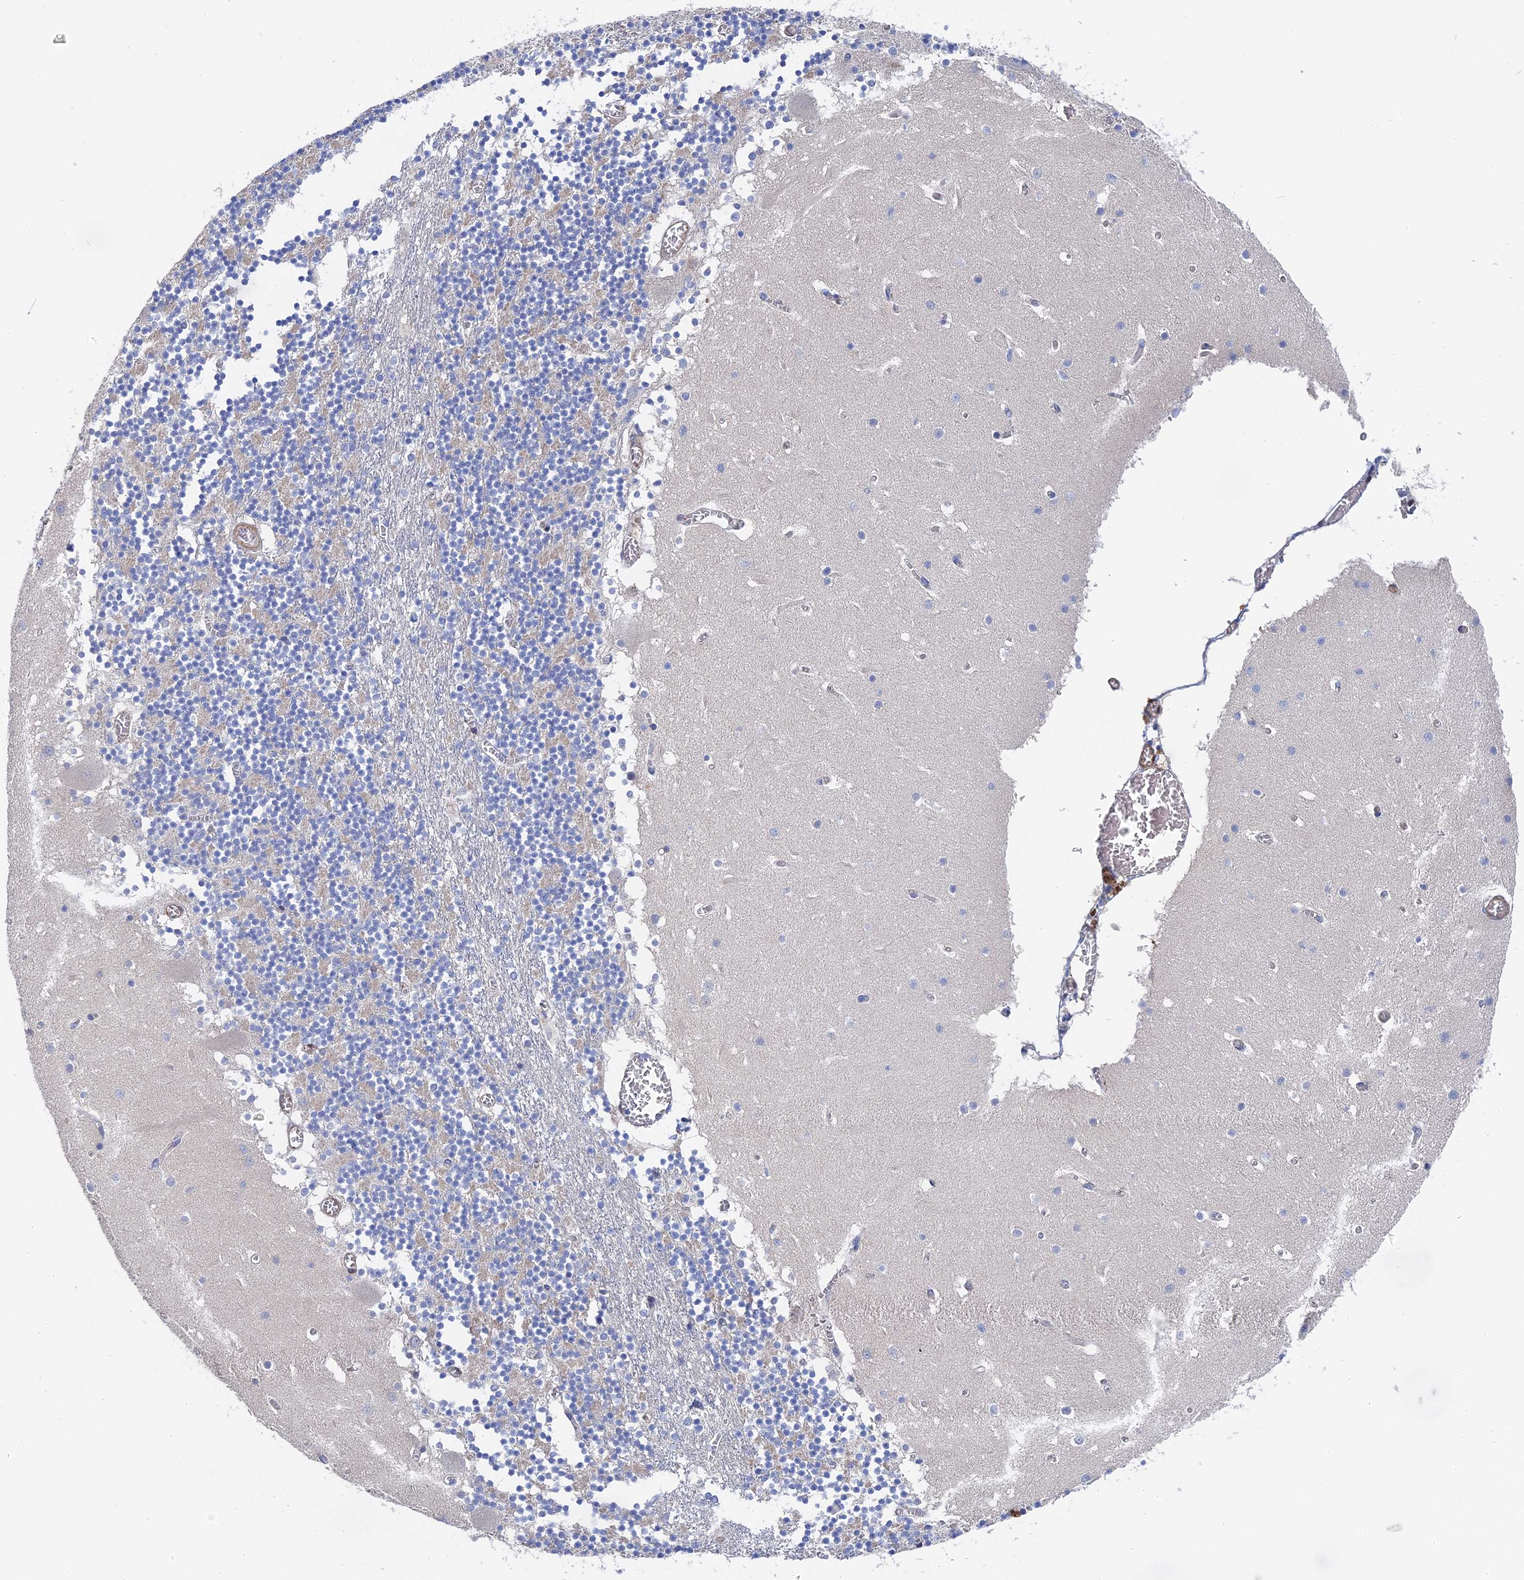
{"staining": {"intensity": "negative", "quantity": "none", "location": "none"}, "tissue": "cerebellum", "cell_type": "Cells in granular layer", "image_type": "normal", "snomed": [{"axis": "morphology", "description": "Normal tissue, NOS"}, {"axis": "topography", "description": "Cerebellum"}], "caption": "This is an IHC histopathology image of normal human cerebellum. There is no positivity in cells in granular layer.", "gene": "MTHFSD", "patient": {"sex": "female", "age": 28}}